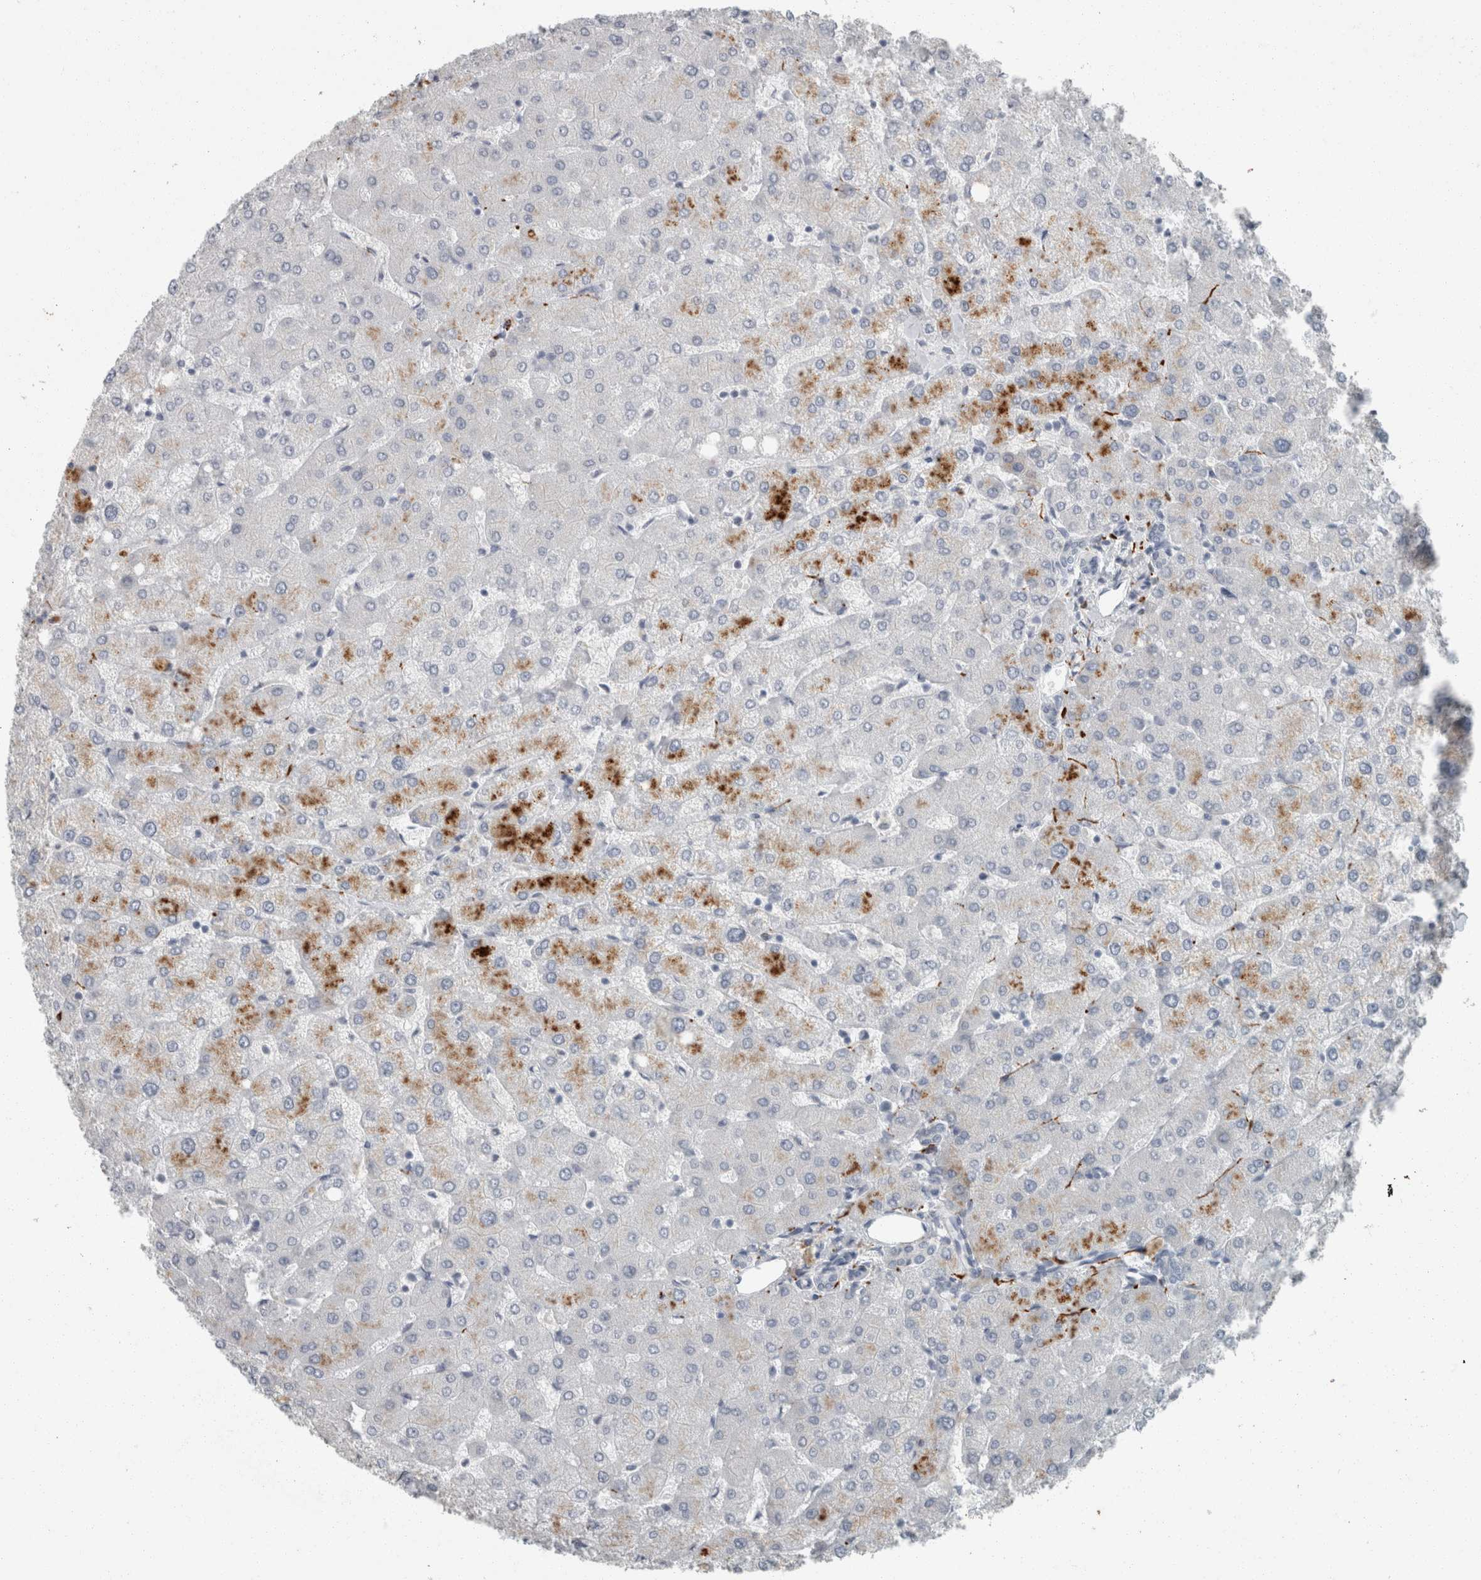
{"staining": {"intensity": "negative", "quantity": "none", "location": "none"}, "tissue": "liver", "cell_type": "Cholangiocytes", "image_type": "normal", "snomed": [{"axis": "morphology", "description": "Normal tissue, NOS"}, {"axis": "topography", "description": "Liver"}], "caption": "High power microscopy photomicrograph of an immunohistochemistry micrograph of benign liver, revealing no significant staining in cholangiocytes.", "gene": "CHL1", "patient": {"sex": "female", "age": 54}}